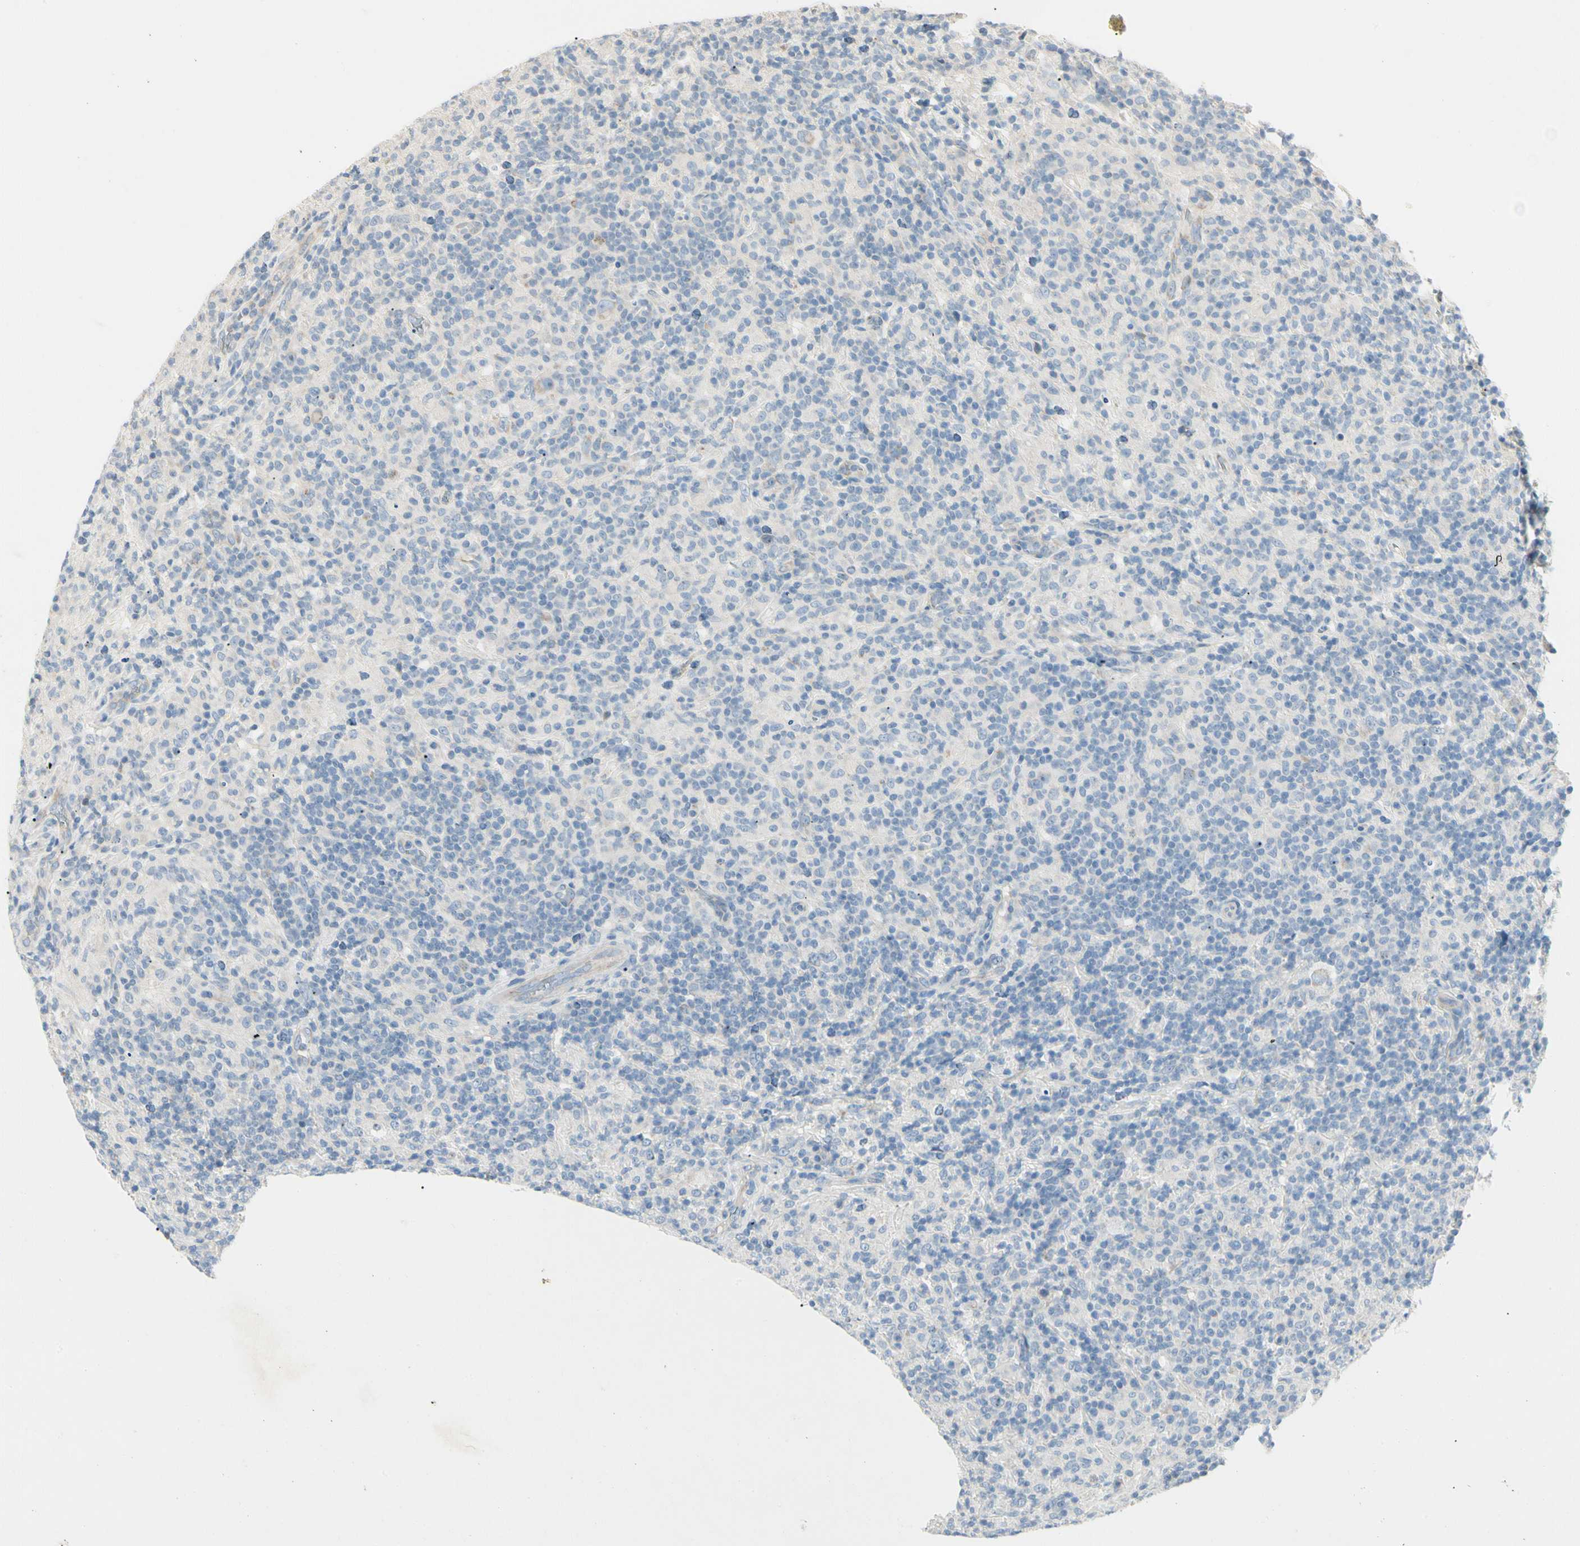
{"staining": {"intensity": "weak", "quantity": "25%-75%", "location": "cytoplasmic/membranous"}, "tissue": "lymphoma", "cell_type": "Tumor cells", "image_type": "cancer", "snomed": [{"axis": "morphology", "description": "Hodgkin's disease, NOS"}, {"axis": "topography", "description": "Lymph node"}], "caption": "A micrograph of human Hodgkin's disease stained for a protein displays weak cytoplasmic/membranous brown staining in tumor cells. (brown staining indicates protein expression, while blue staining denotes nuclei).", "gene": "ALDH18A1", "patient": {"sex": "male", "age": 70}}